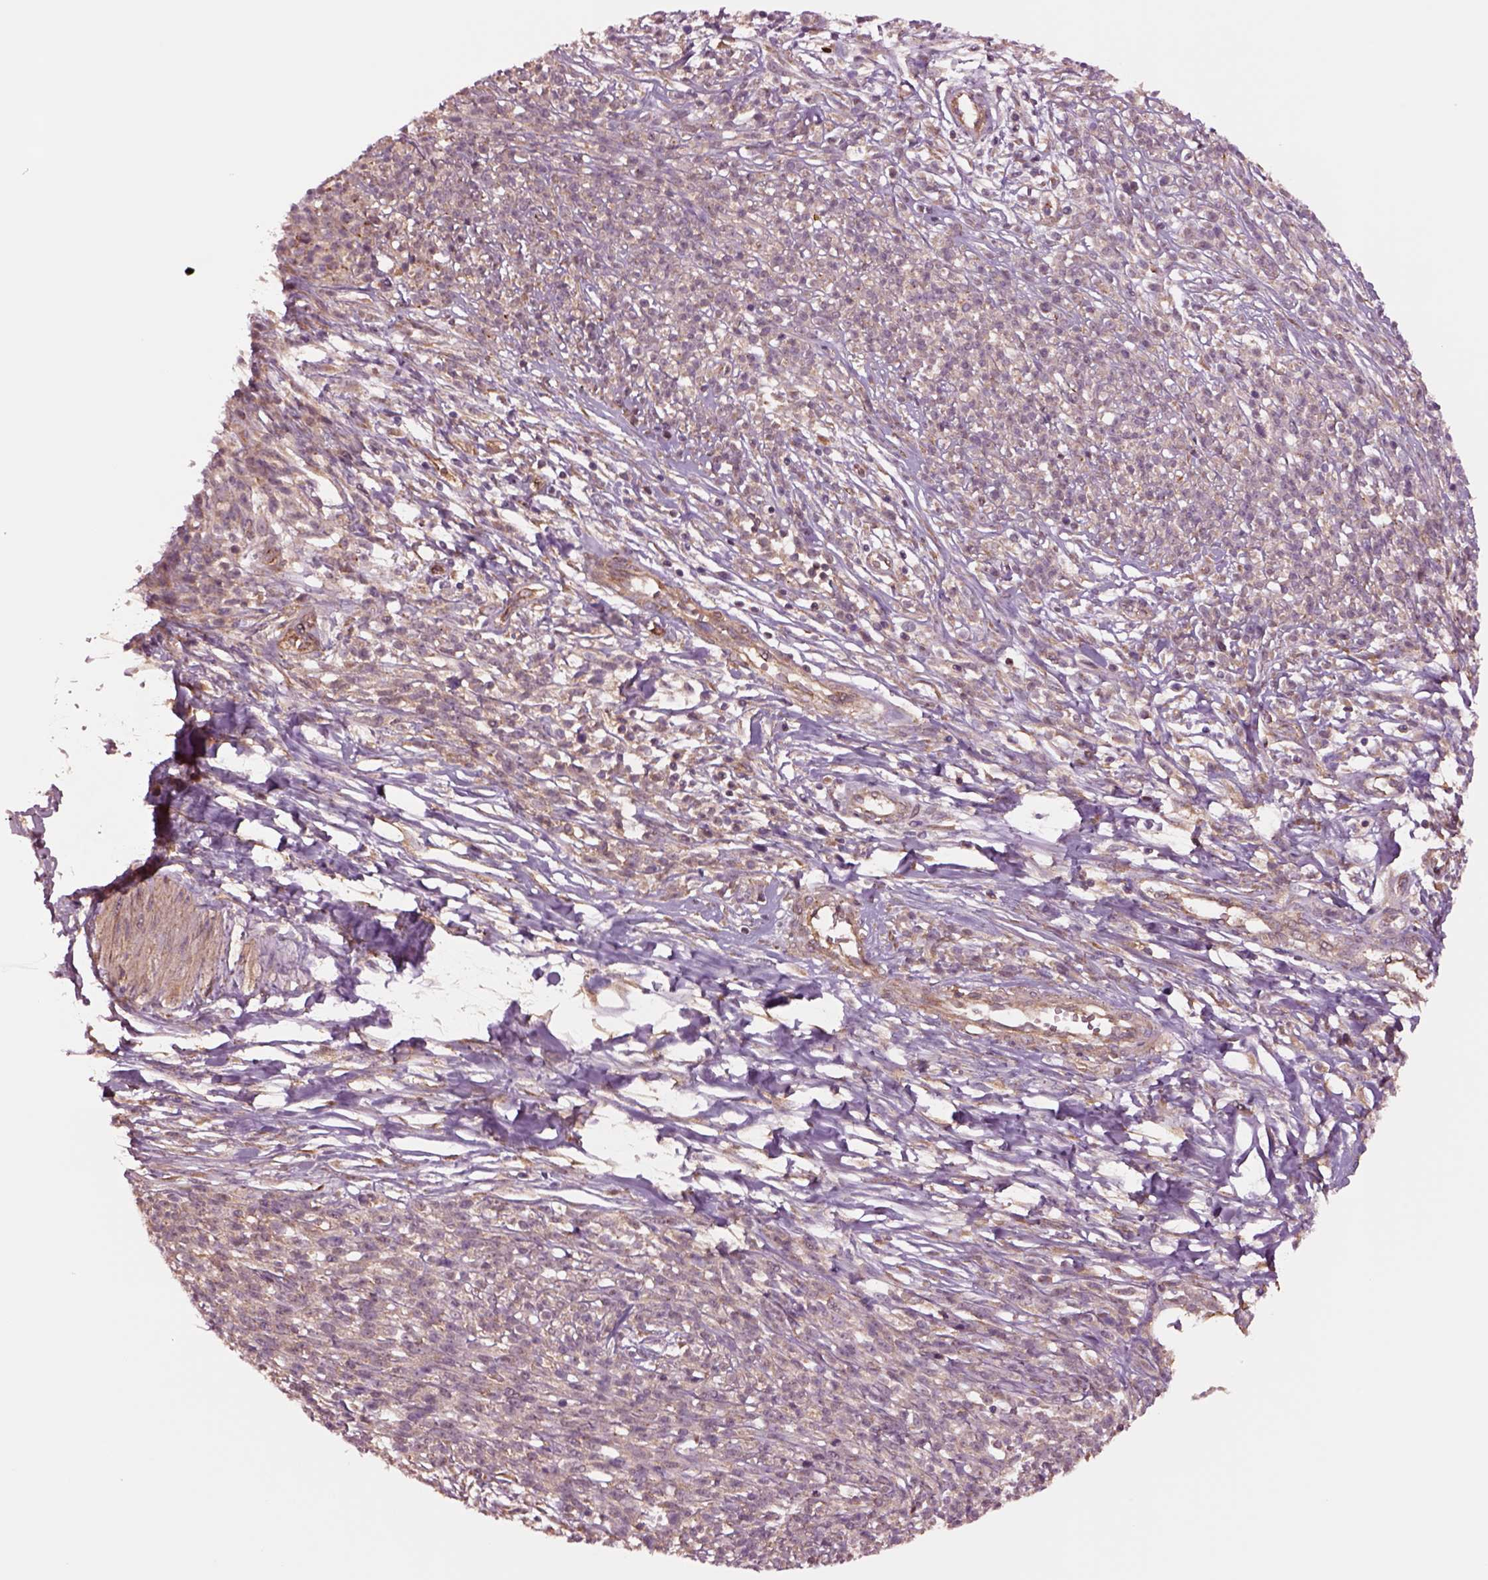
{"staining": {"intensity": "negative", "quantity": "none", "location": "none"}, "tissue": "melanoma", "cell_type": "Tumor cells", "image_type": "cancer", "snomed": [{"axis": "morphology", "description": "Malignant melanoma, NOS"}, {"axis": "topography", "description": "Skin"}, {"axis": "topography", "description": "Skin of trunk"}], "caption": "This is an IHC image of human melanoma. There is no staining in tumor cells.", "gene": "HTR1B", "patient": {"sex": "male", "age": 74}}